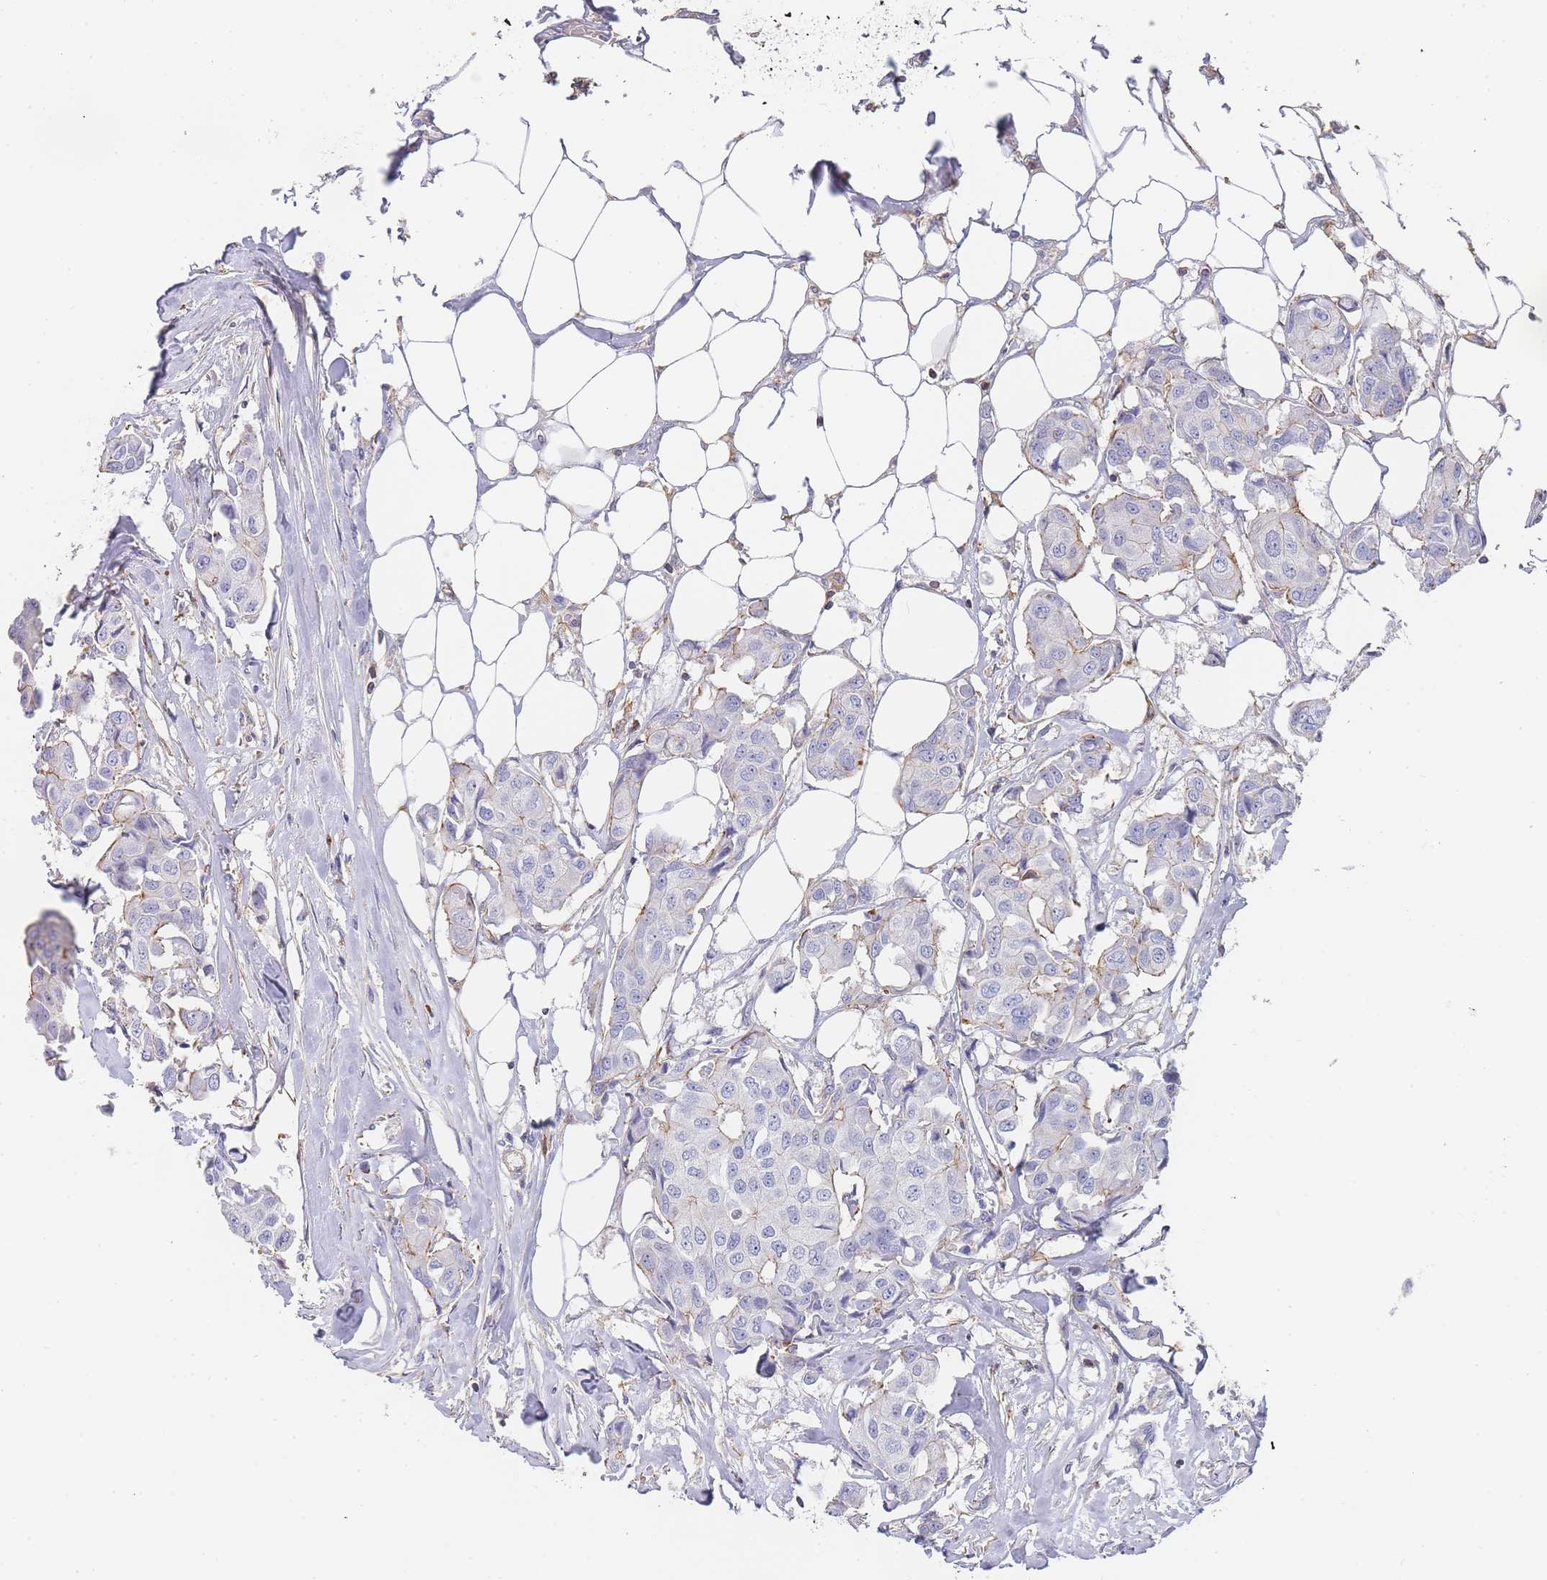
{"staining": {"intensity": "negative", "quantity": "none", "location": "none"}, "tissue": "breast cancer", "cell_type": "Tumor cells", "image_type": "cancer", "snomed": [{"axis": "morphology", "description": "Duct carcinoma"}, {"axis": "topography", "description": "Breast"}, {"axis": "topography", "description": "Lymph node"}], "caption": "An image of invasive ductal carcinoma (breast) stained for a protein displays no brown staining in tumor cells.", "gene": "NOP14", "patient": {"sex": "female", "age": 80}}